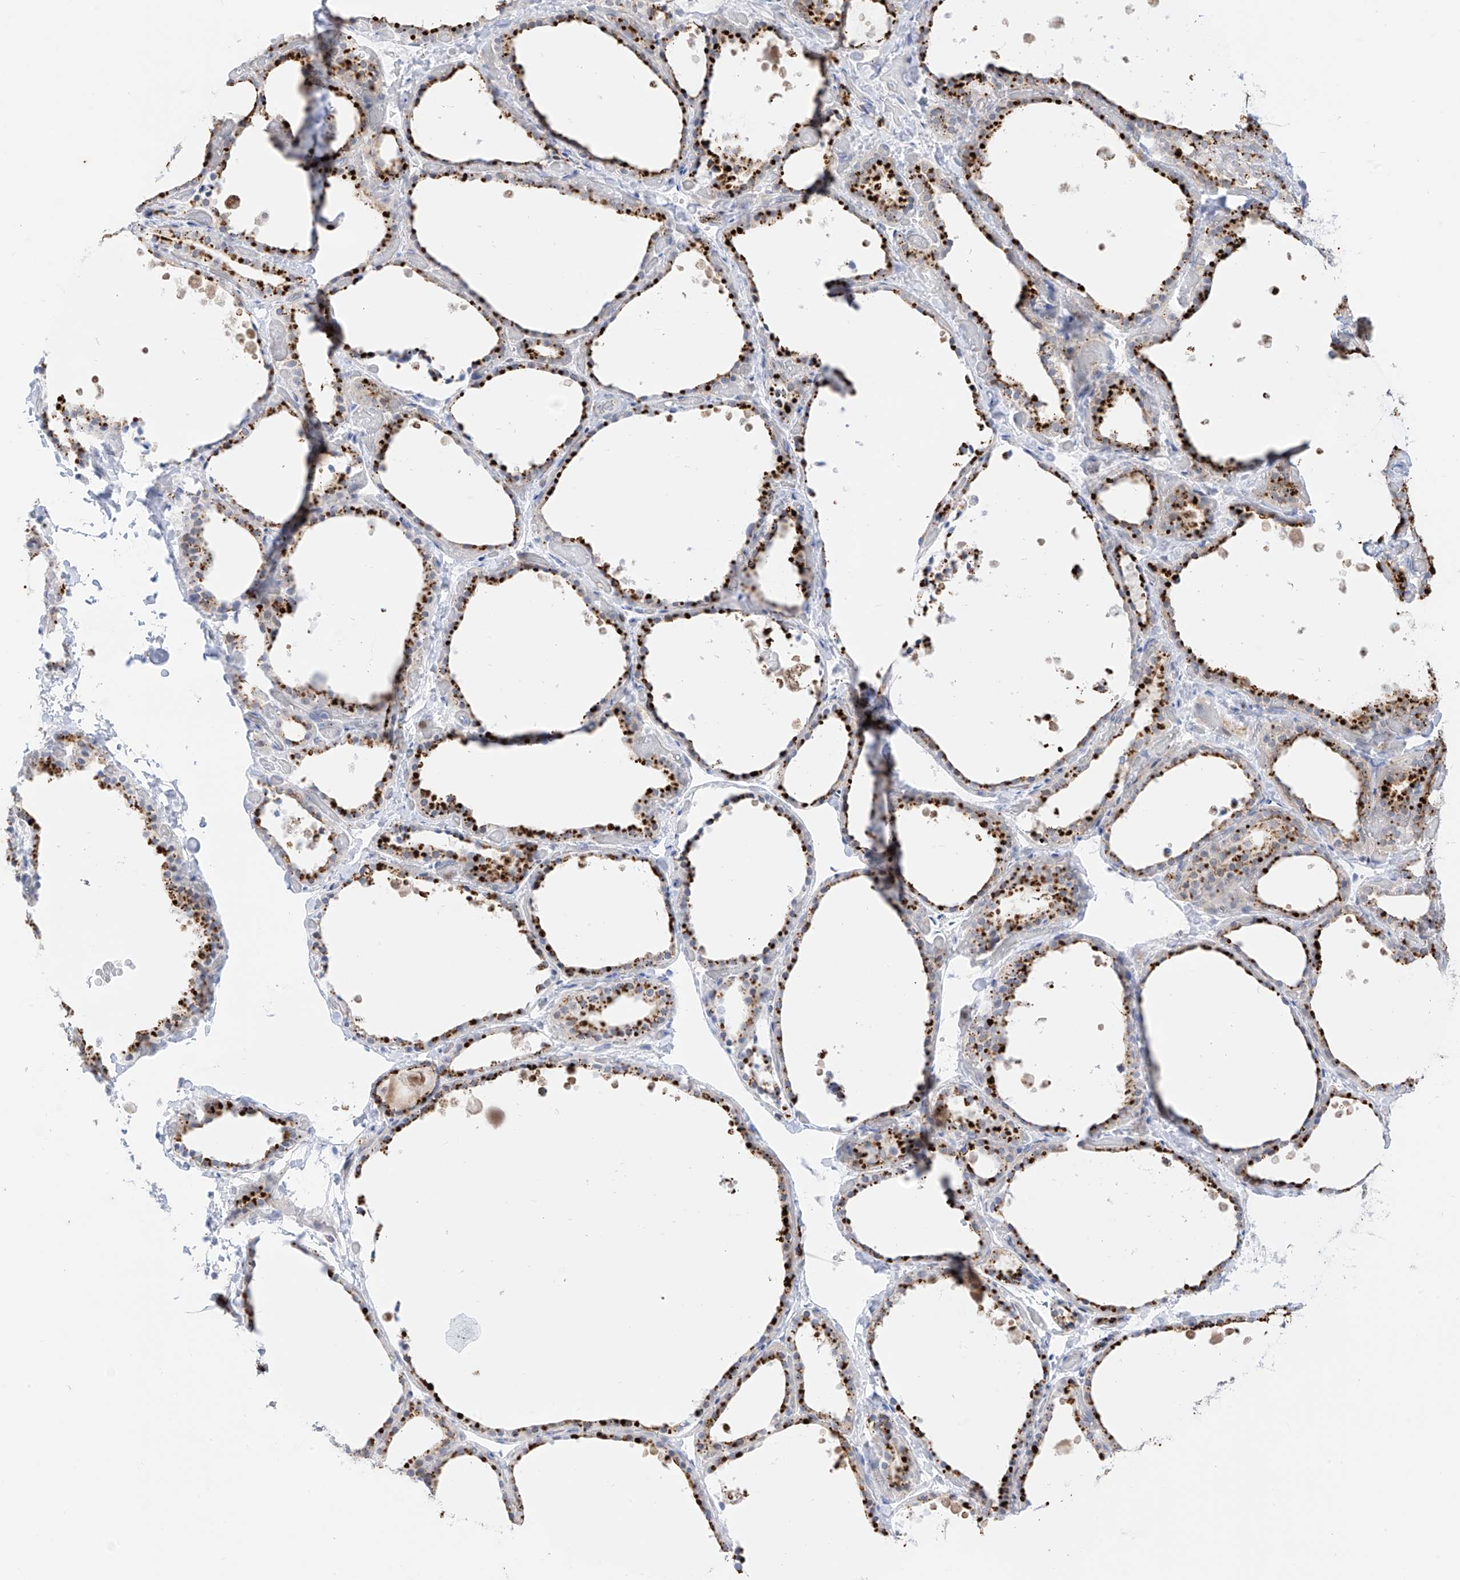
{"staining": {"intensity": "strong", "quantity": ">75%", "location": "cytoplasmic/membranous"}, "tissue": "thyroid gland", "cell_type": "Glandular cells", "image_type": "normal", "snomed": [{"axis": "morphology", "description": "Normal tissue, NOS"}, {"axis": "topography", "description": "Thyroid gland"}], "caption": "The histopathology image demonstrates staining of normal thyroid gland, revealing strong cytoplasmic/membranous protein expression (brown color) within glandular cells.", "gene": "PSPH", "patient": {"sex": "female", "age": 44}}